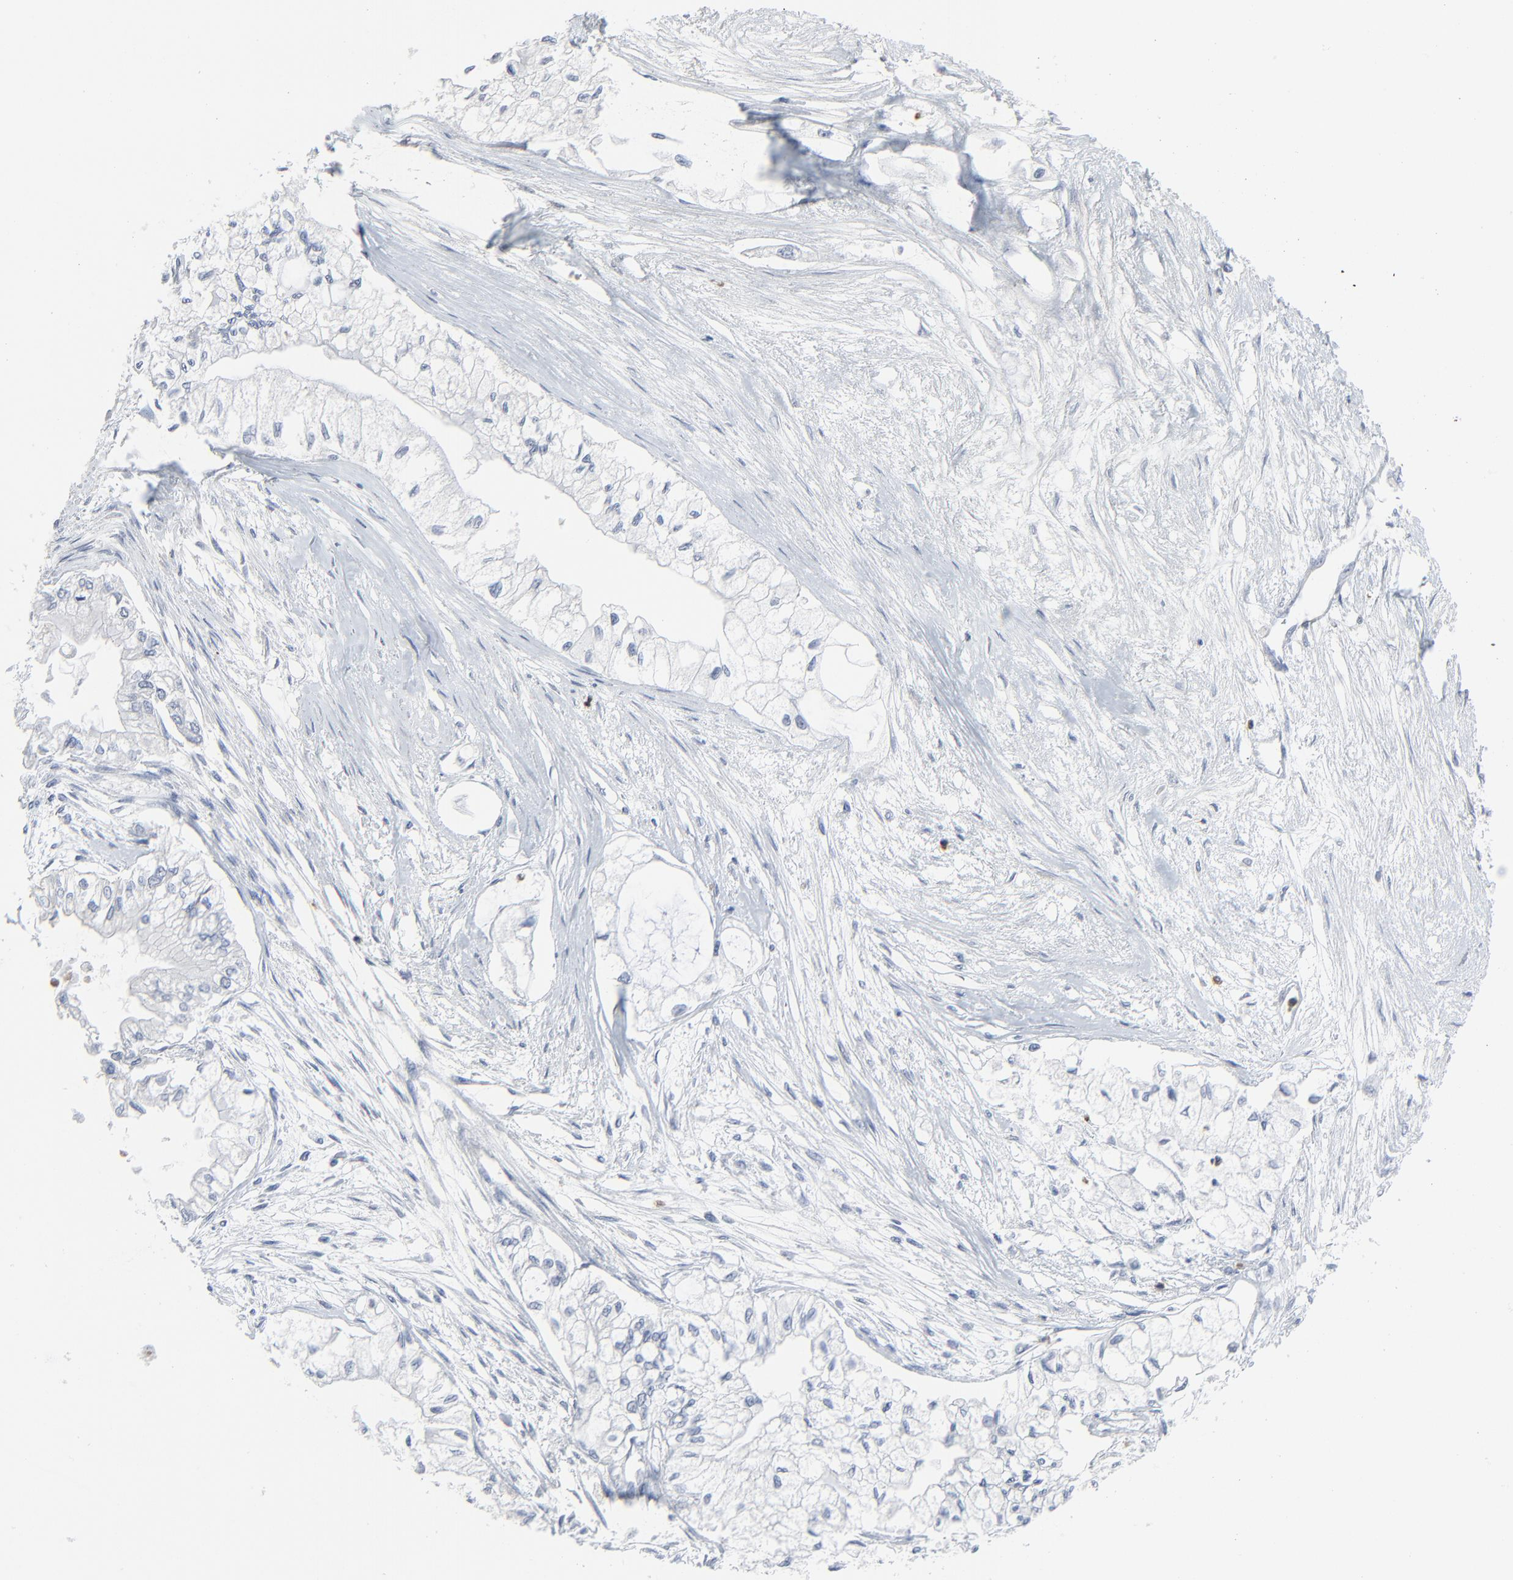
{"staining": {"intensity": "negative", "quantity": "none", "location": "none"}, "tissue": "pancreatic cancer", "cell_type": "Tumor cells", "image_type": "cancer", "snomed": [{"axis": "morphology", "description": "Adenocarcinoma, NOS"}, {"axis": "topography", "description": "Pancreas"}], "caption": "This is a micrograph of IHC staining of adenocarcinoma (pancreatic), which shows no staining in tumor cells. Brightfield microscopy of immunohistochemistry stained with DAB (brown) and hematoxylin (blue), captured at high magnification.", "gene": "BIRC3", "patient": {"sex": "male", "age": 79}}